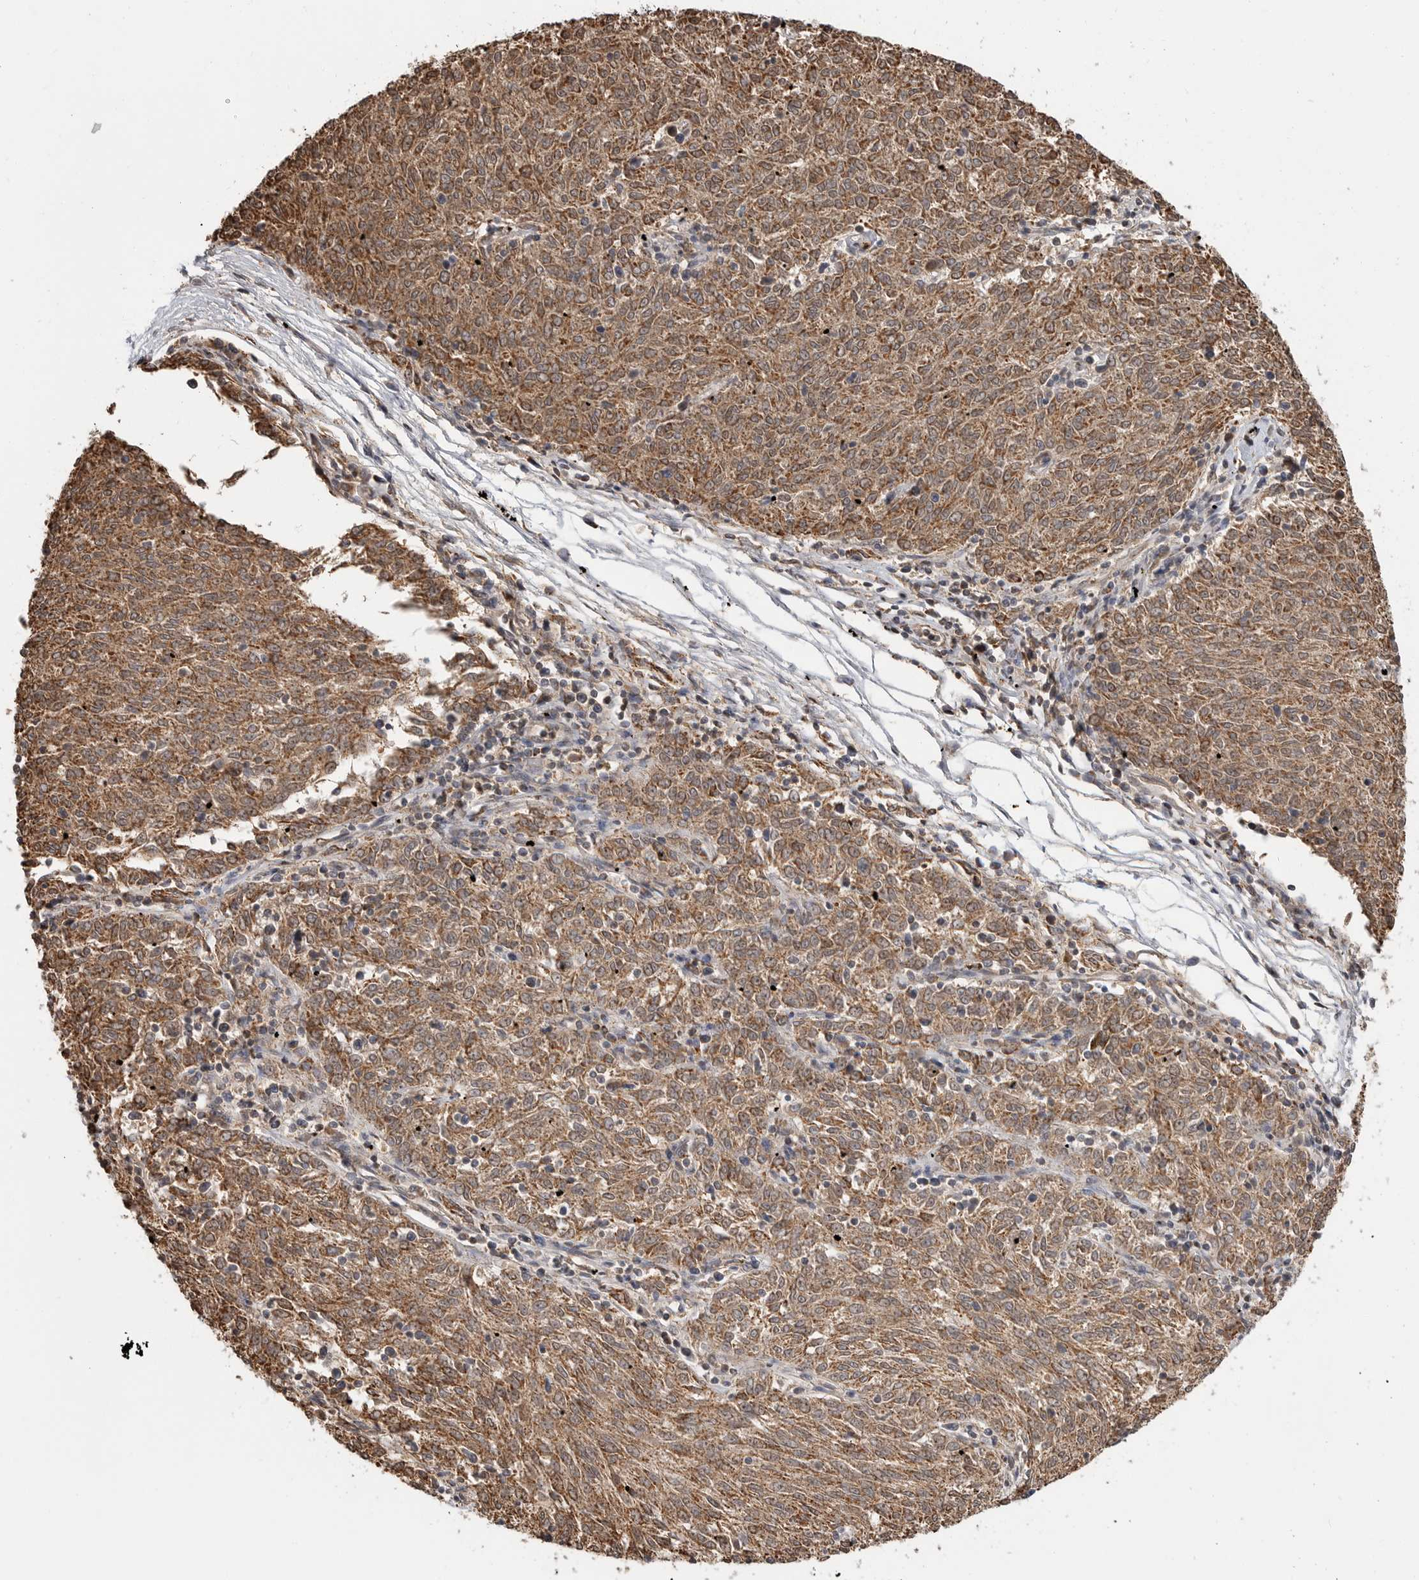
{"staining": {"intensity": "moderate", "quantity": ">75%", "location": "cytoplasmic/membranous"}, "tissue": "melanoma", "cell_type": "Tumor cells", "image_type": "cancer", "snomed": [{"axis": "morphology", "description": "Malignant melanoma, NOS"}, {"axis": "topography", "description": "Skin"}], "caption": "Human melanoma stained with a protein marker shows moderate staining in tumor cells.", "gene": "GCNT2", "patient": {"sex": "female", "age": 72}}